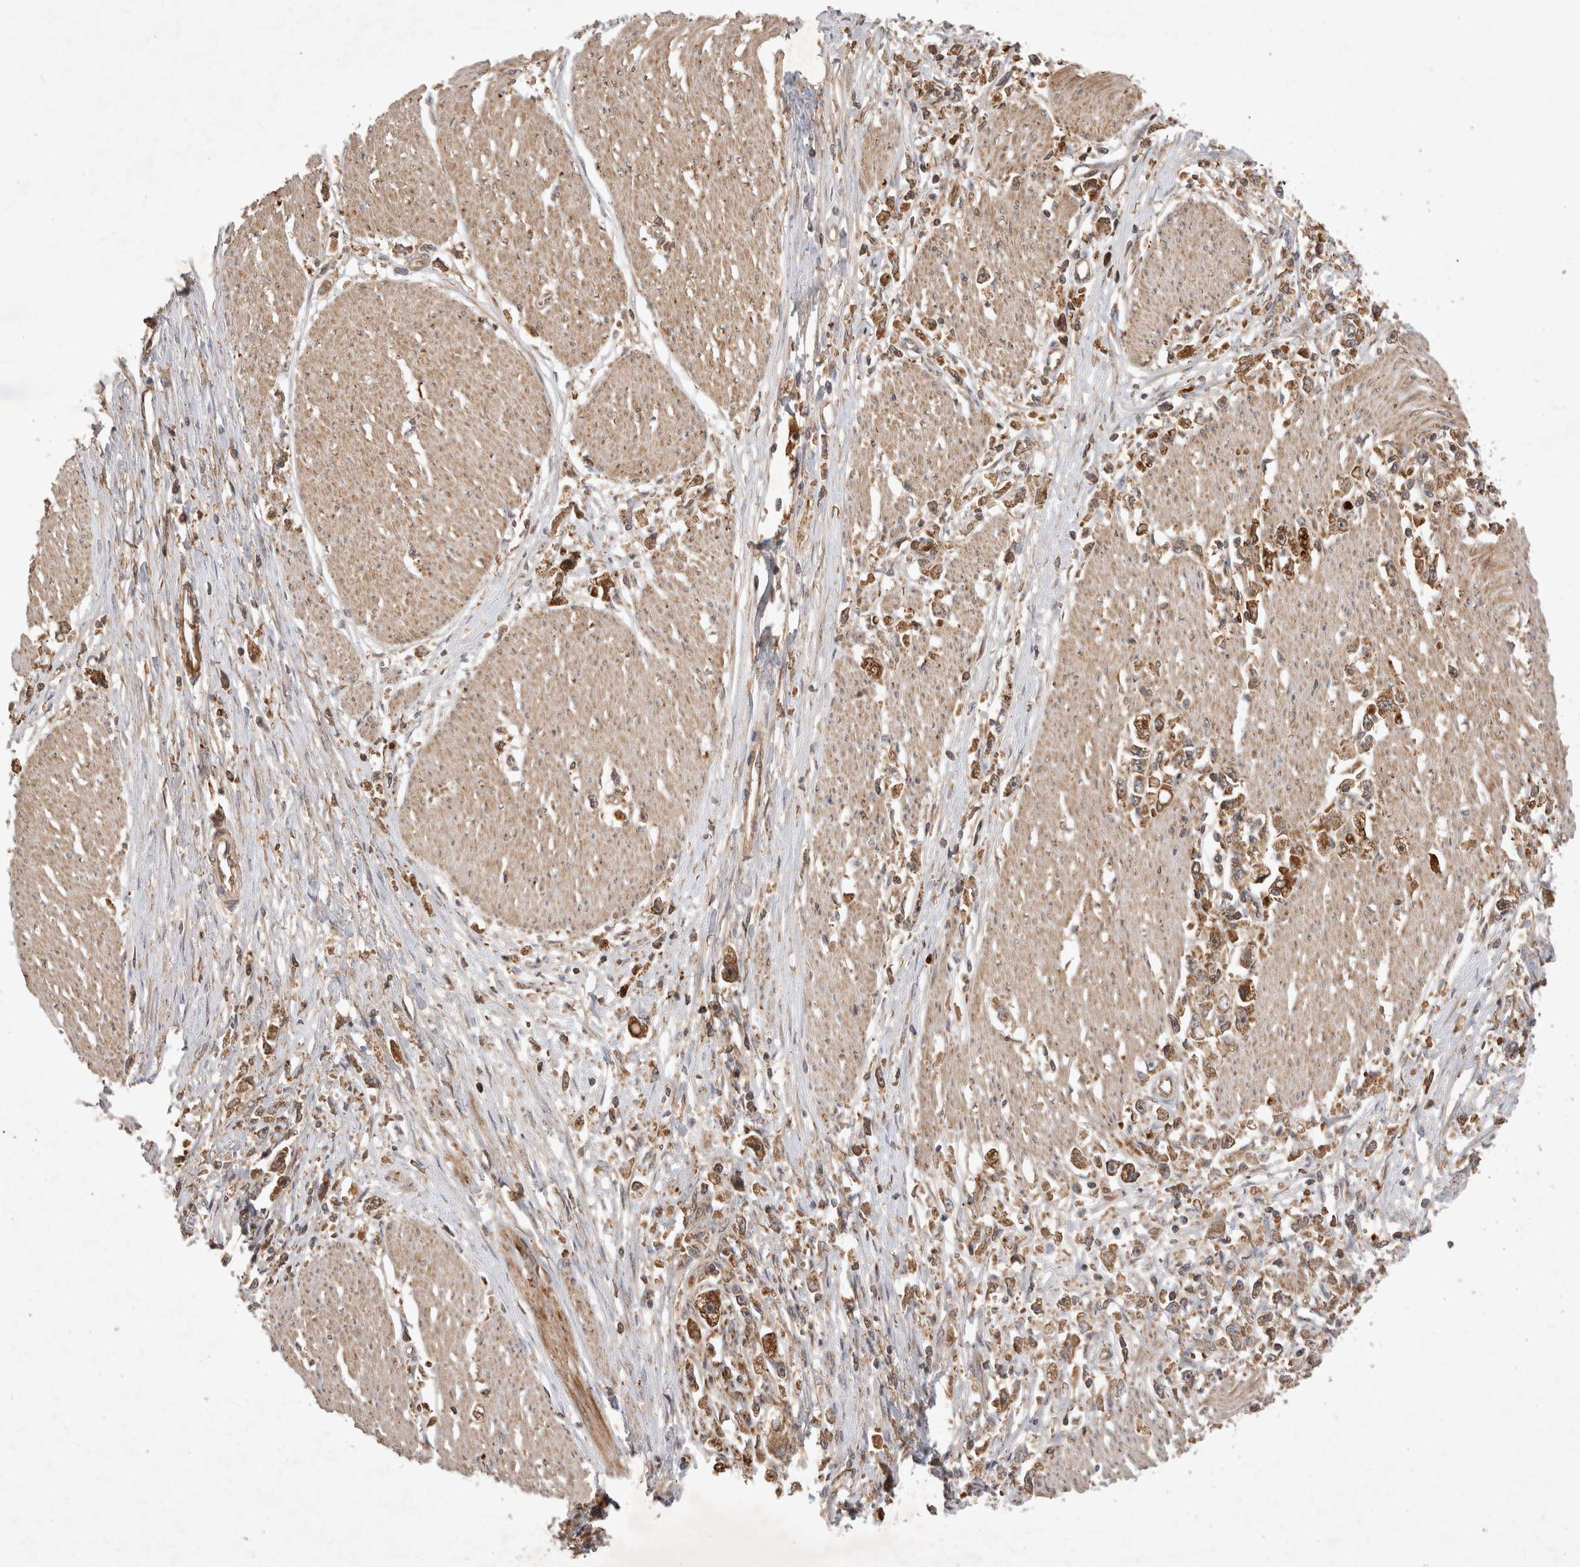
{"staining": {"intensity": "moderate", "quantity": ">75%", "location": "cytoplasmic/membranous"}, "tissue": "stomach cancer", "cell_type": "Tumor cells", "image_type": "cancer", "snomed": [{"axis": "morphology", "description": "Adenocarcinoma, NOS"}, {"axis": "topography", "description": "Stomach"}], "caption": "Adenocarcinoma (stomach) tissue demonstrates moderate cytoplasmic/membranous staining in about >75% of tumor cells, visualized by immunohistochemistry.", "gene": "FAM221A", "patient": {"sex": "female", "age": 59}}